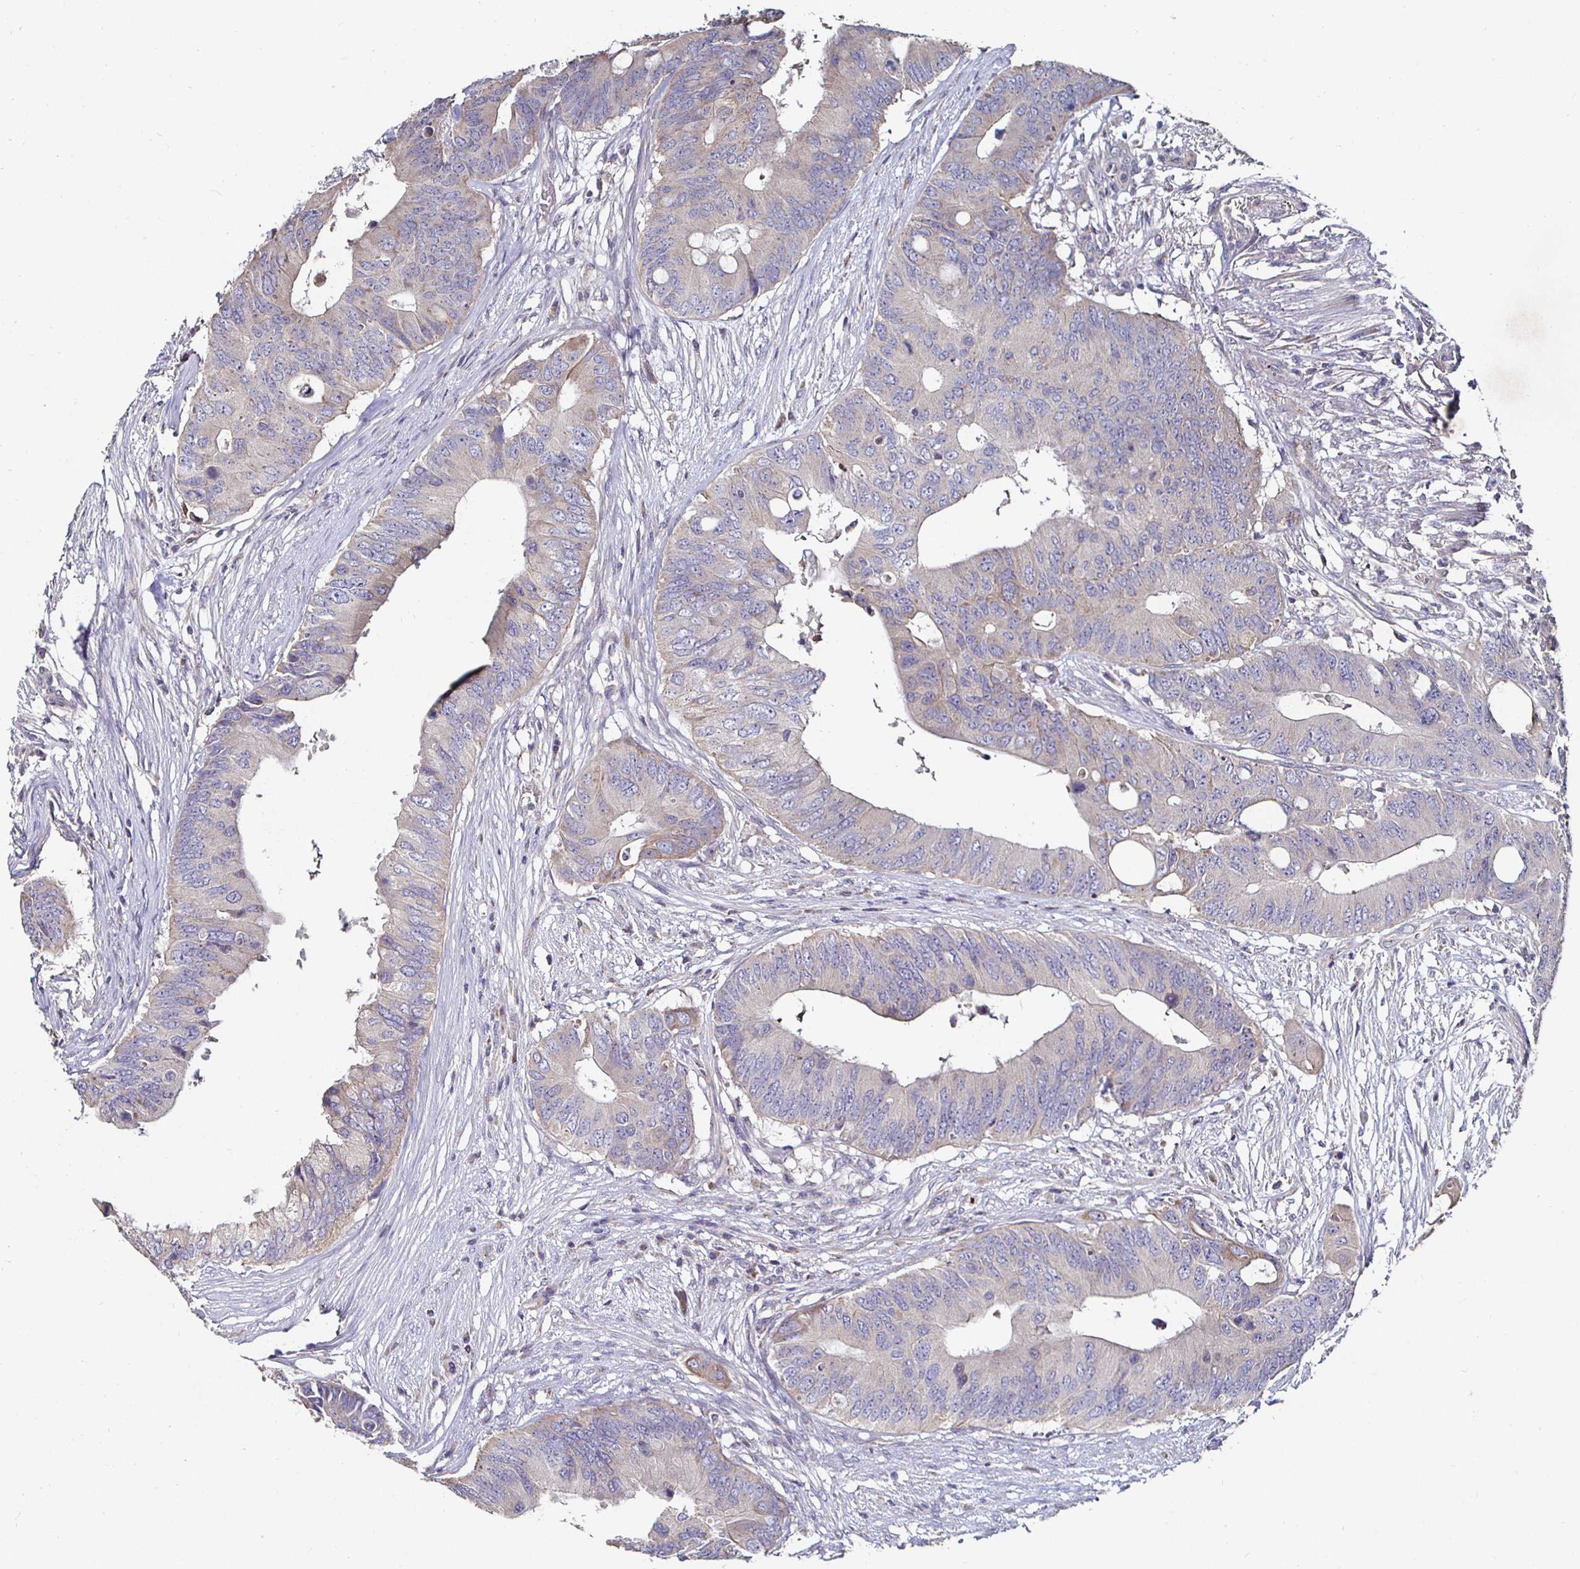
{"staining": {"intensity": "weak", "quantity": ">75%", "location": "cytoplasmic/membranous"}, "tissue": "colorectal cancer", "cell_type": "Tumor cells", "image_type": "cancer", "snomed": [{"axis": "morphology", "description": "Adenocarcinoma, NOS"}, {"axis": "topography", "description": "Colon"}], "caption": "IHC of colorectal adenocarcinoma reveals low levels of weak cytoplasmic/membranous positivity in about >75% of tumor cells.", "gene": "NRSN1", "patient": {"sex": "male", "age": 71}}